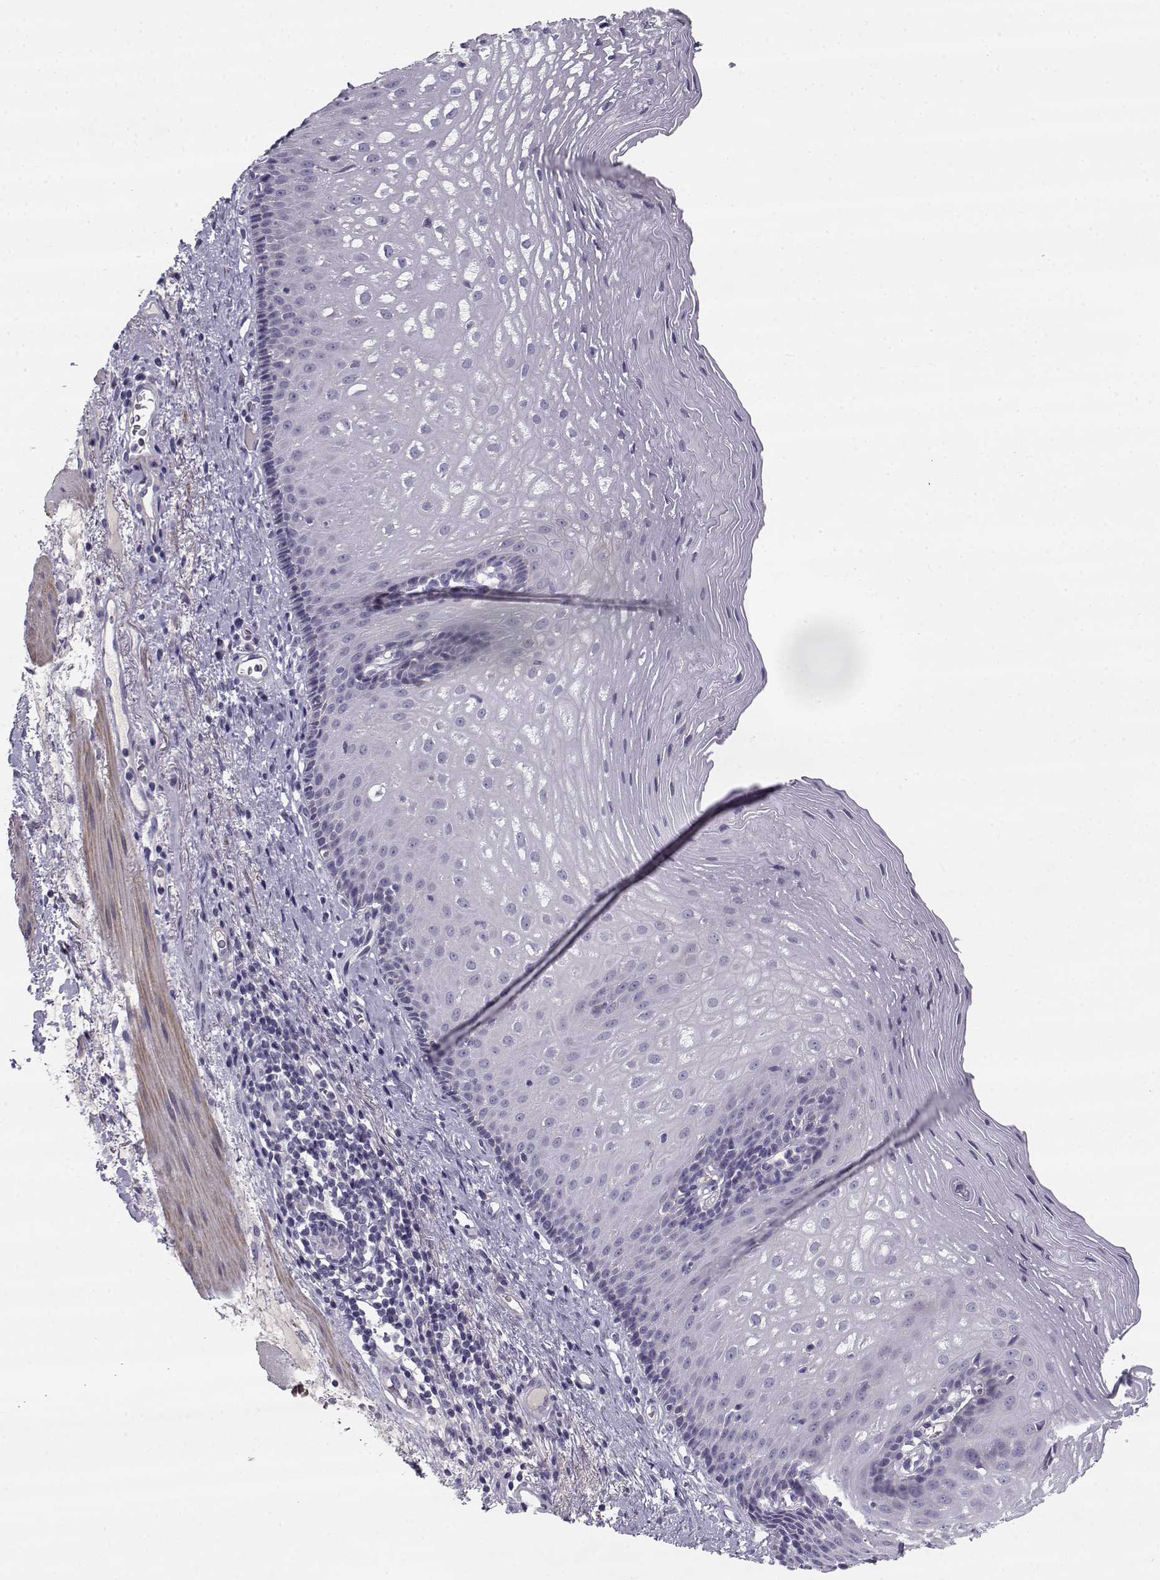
{"staining": {"intensity": "negative", "quantity": "none", "location": "none"}, "tissue": "esophagus", "cell_type": "Squamous epithelial cells", "image_type": "normal", "snomed": [{"axis": "morphology", "description": "Normal tissue, NOS"}, {"axis": "topography", "description": "Esophagus"}], "caption": "The micrograph exhibits no staining of squamous epithelial cells in benign esophagus. Brightfield microscopy of IHC stained with DAB (3,3'-diaminobenzidine) (brown) and hematoxylin (blue), captured at high magnification.", "gene": "CREB3L3", "patient": {"sex": "male", "age": 76}}